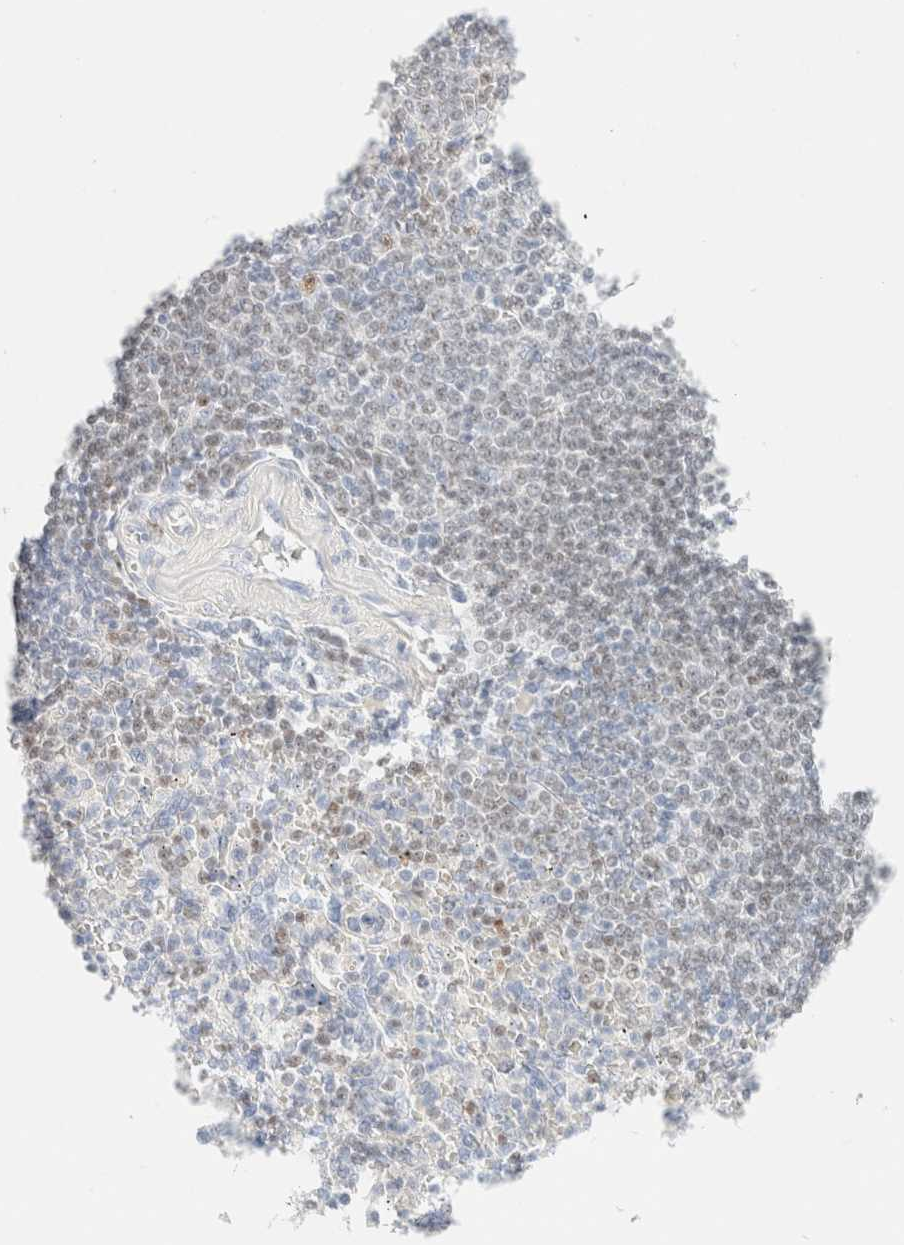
{"staining": {"intensity": "weak", "quantity": "<25%", "location": "nuclear"}, "tissue": "spleen", "cell_type": "Cells in red pulp", "image_type": "normal", "snomed": [{"axis": "morphology", "description": "Normal tissue, NOS"}, {"axis": "topography", "description": "Spleen"}], "caption": "Spleen stained for a protein using IHC demonstrates no expression cells in red pulp.", "gene": "IKZF3", "patient": {"sex": "male", "age": 36}}